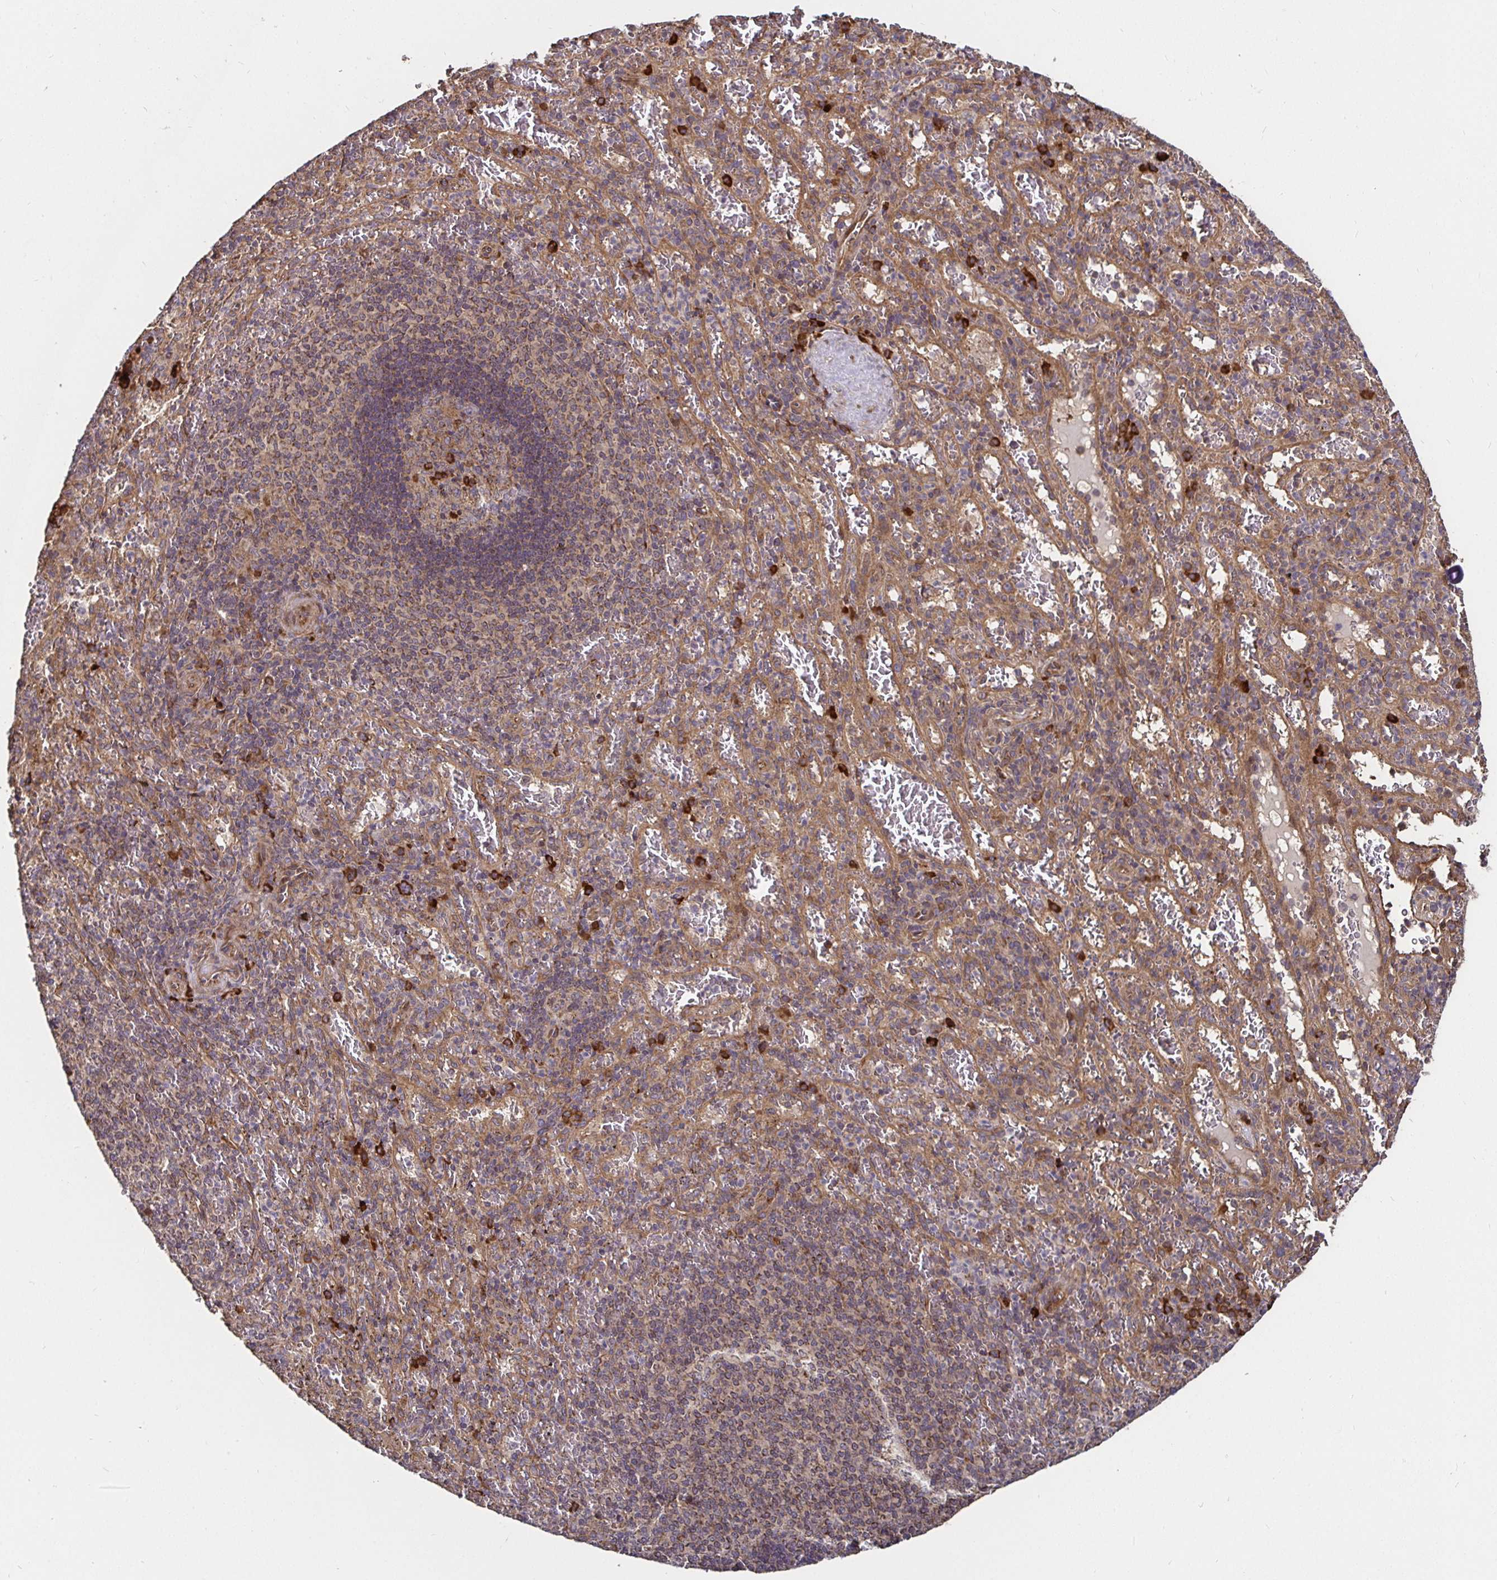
{"staining": {"intensity": "strong", "quantity": "<25%", "location": "cytoplasmic/membranous"}, "tissue": "spleen", "cell_type": "Cells in red pulp", "image_type": "normal", "snomed": [{"axis": "morphology", "description": "Normal tissue, NOS"}, {"axis": "topography", "description": "Spleen"}], "caption": "Cells in red pulp reveal medium levels of strong cytoplasmic/membranous positivity in approximately <25% of cells in normal spleen.", "gene": "MLST8", "patient": {"sex": "male", "age": 57}}